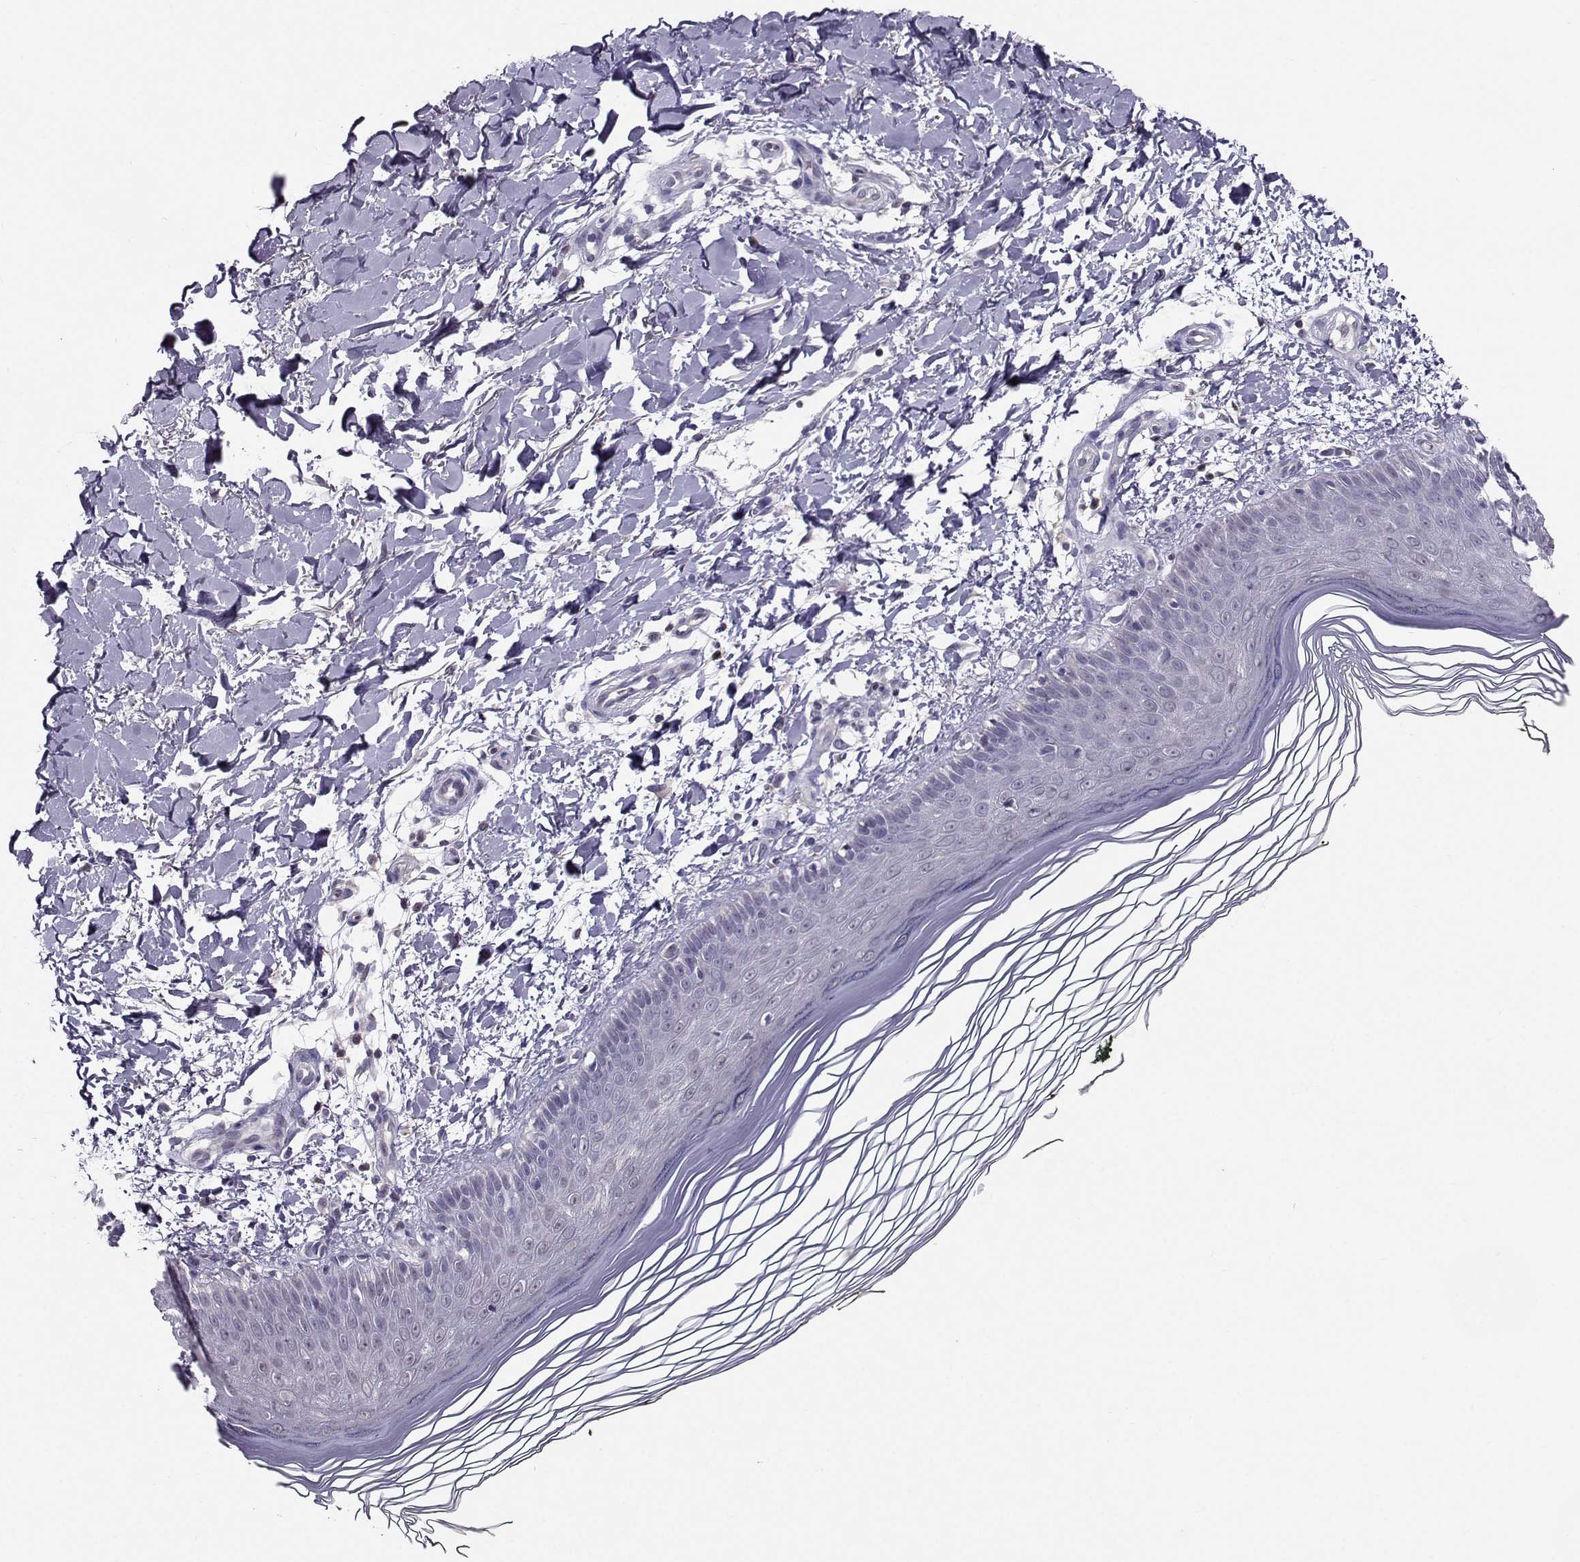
{"staining": {"intensity": "negative", "quantity": "none", "location": "none"}, "tissue": "skin", "cell_type": "Fibroblasts", "image_type": "normal", "snomed": [{"axis": "morphology", "description": "Normal tissue, NOS"}, {"axis": "topography", "description": "Skin"}], "caption": "DAB (3,3'-diaminobenzidine) immunohistochemical staining of unremarkable skin shows no significant expression in fibroblasts.", "gene": "PGK1", "patient": {"sex": "female", "age": 62}}